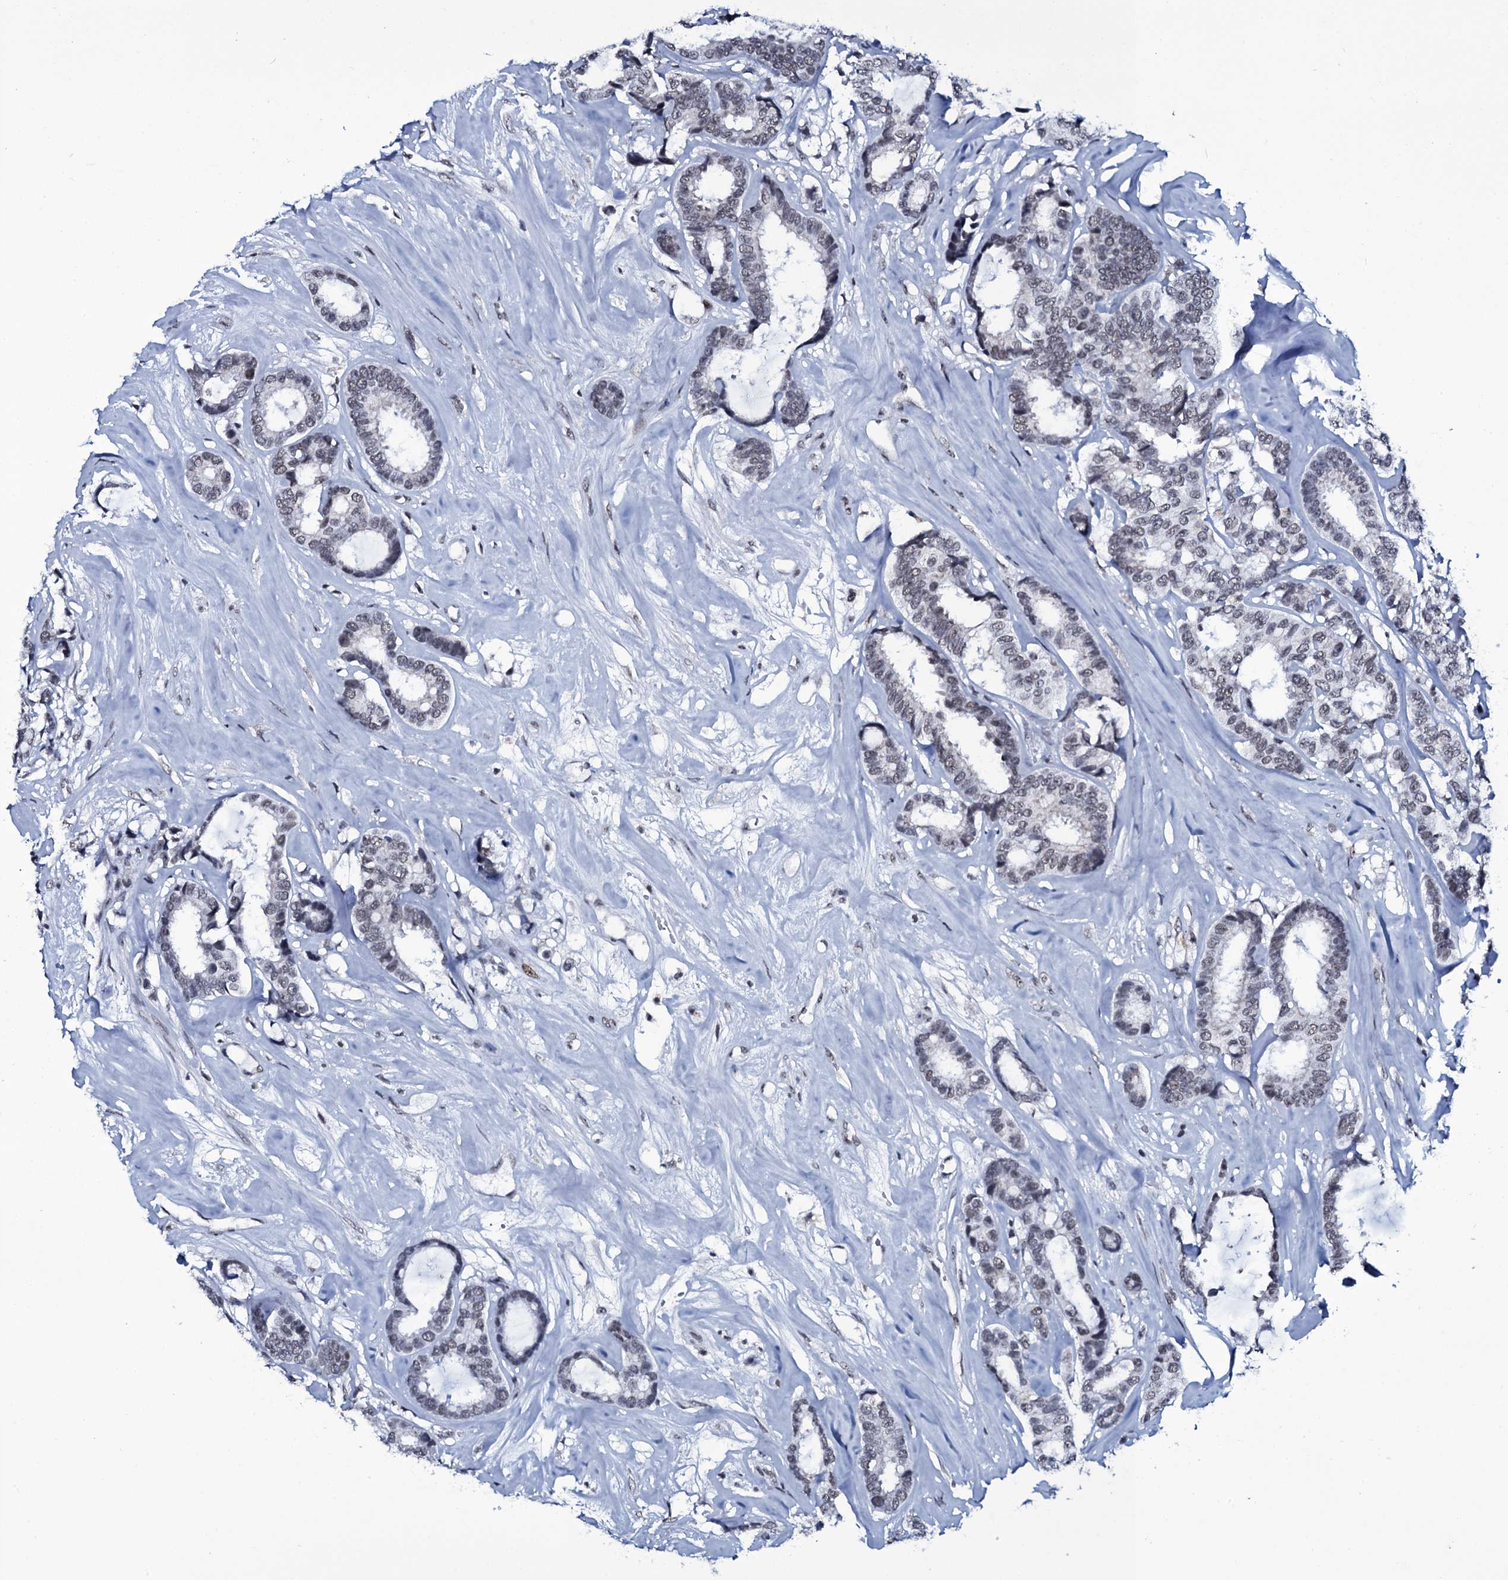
{"staining": {"intensity": "negative", "quantity": "none", "location": "none"}, "tissue": "breast cancer", "cell_type": "Tumor cells", "image_type": "cancer", "snomed": [{"axis": "morphology", "description": "Duct carcinoma"}, {"axis": "topography", "description": "Breast"}], "caption": "Immunohistochemistry (IHC) of human breast cancer exhibits no staining in tumor cells.", "gene": "ZMIZ2", "patient": {"sex": "female", "age": 87}}